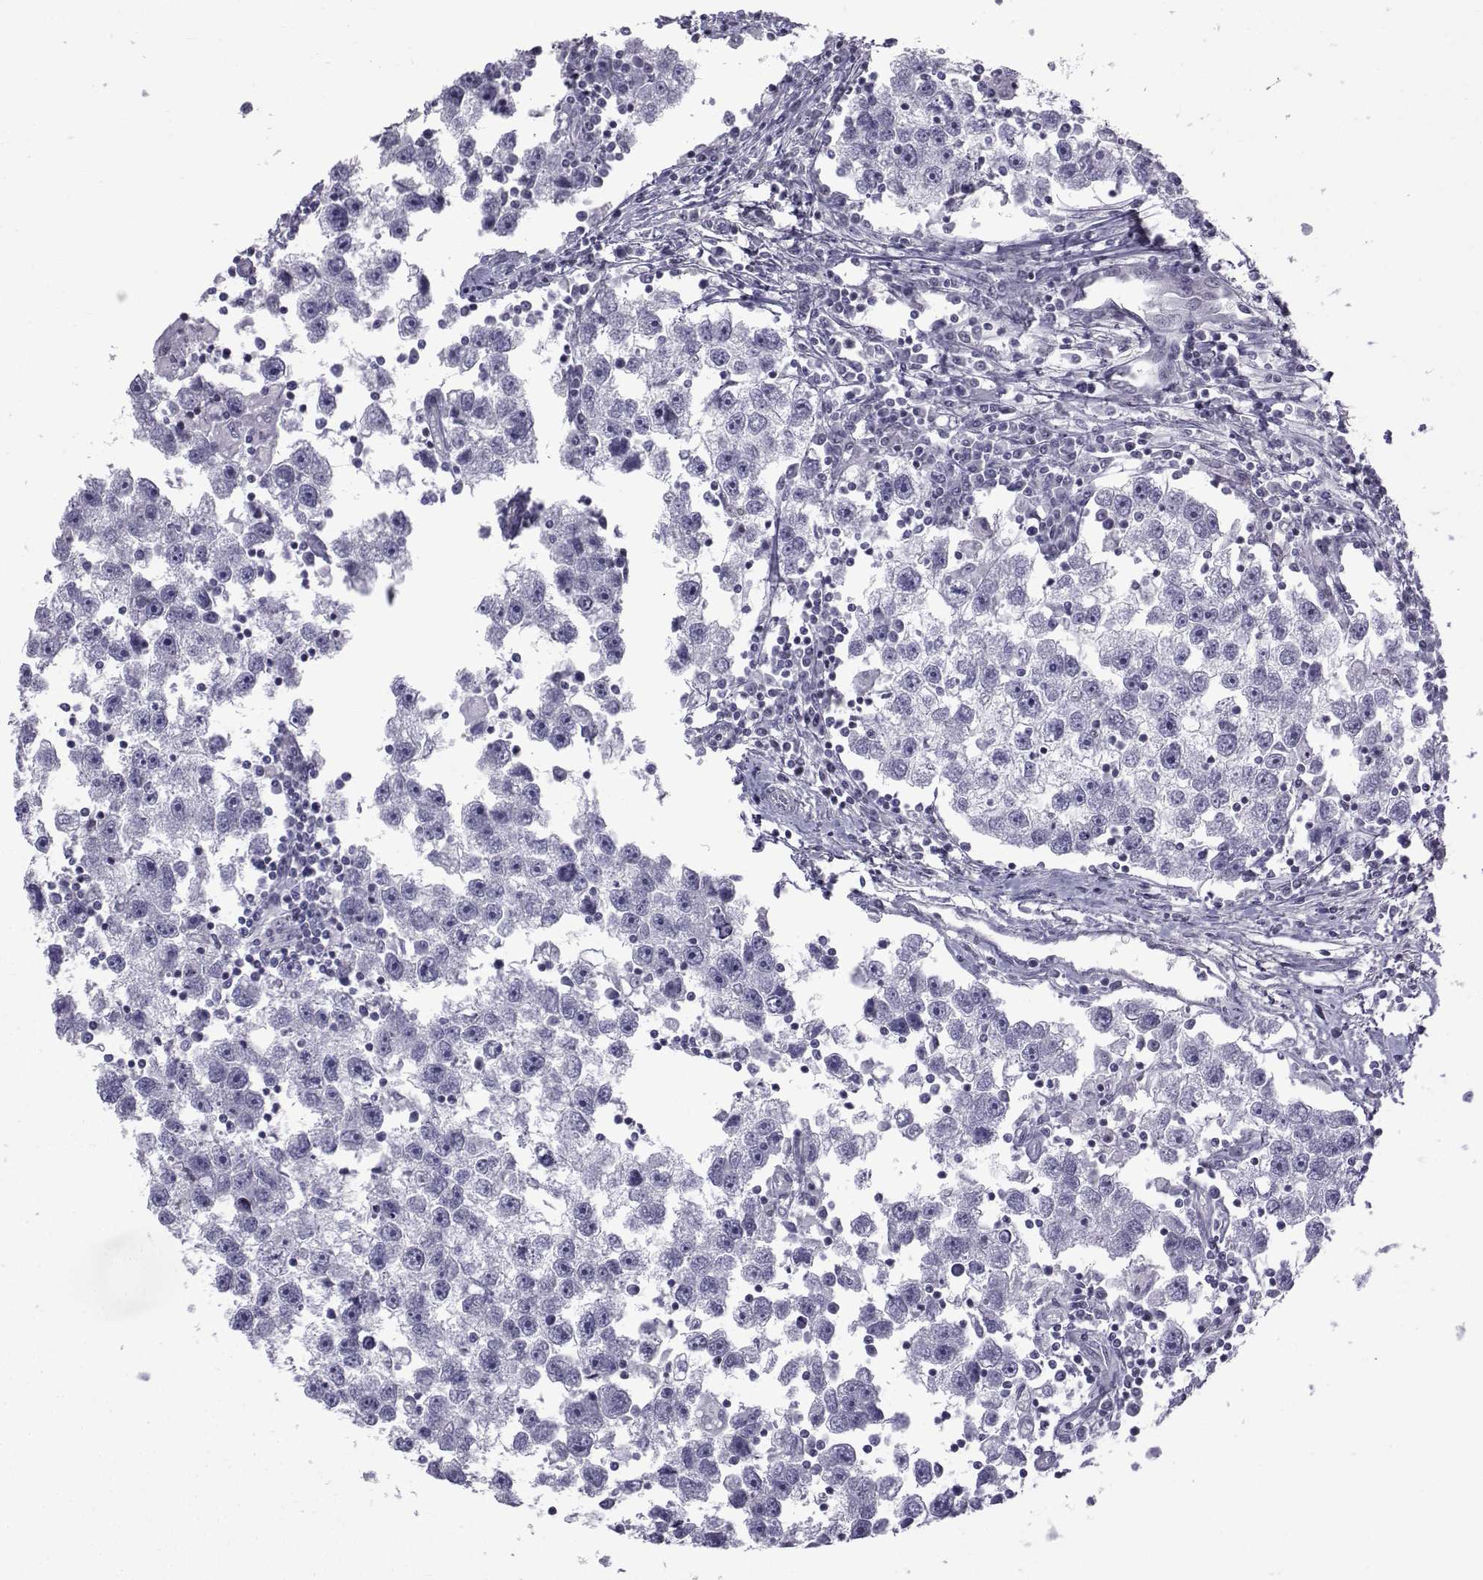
{"staining": {"intensity": "negative", "quantity": "none", "location": "none"}, "tissue": "testis cancer", "cell_type": "Tumor cells", "image_type": "cancer", "snomed": [{"axis": "morphology", "description": "Seminoma, NOS"}, {"axis": "topography", "description": "Testis"}], "caption": "DAB immunohistochemical staining of human testis cancer (seminoma) exhibits no significant expression in tumor cells.", "gene": "SPANXD", "patient": {"sex": "male", "age": 30}}